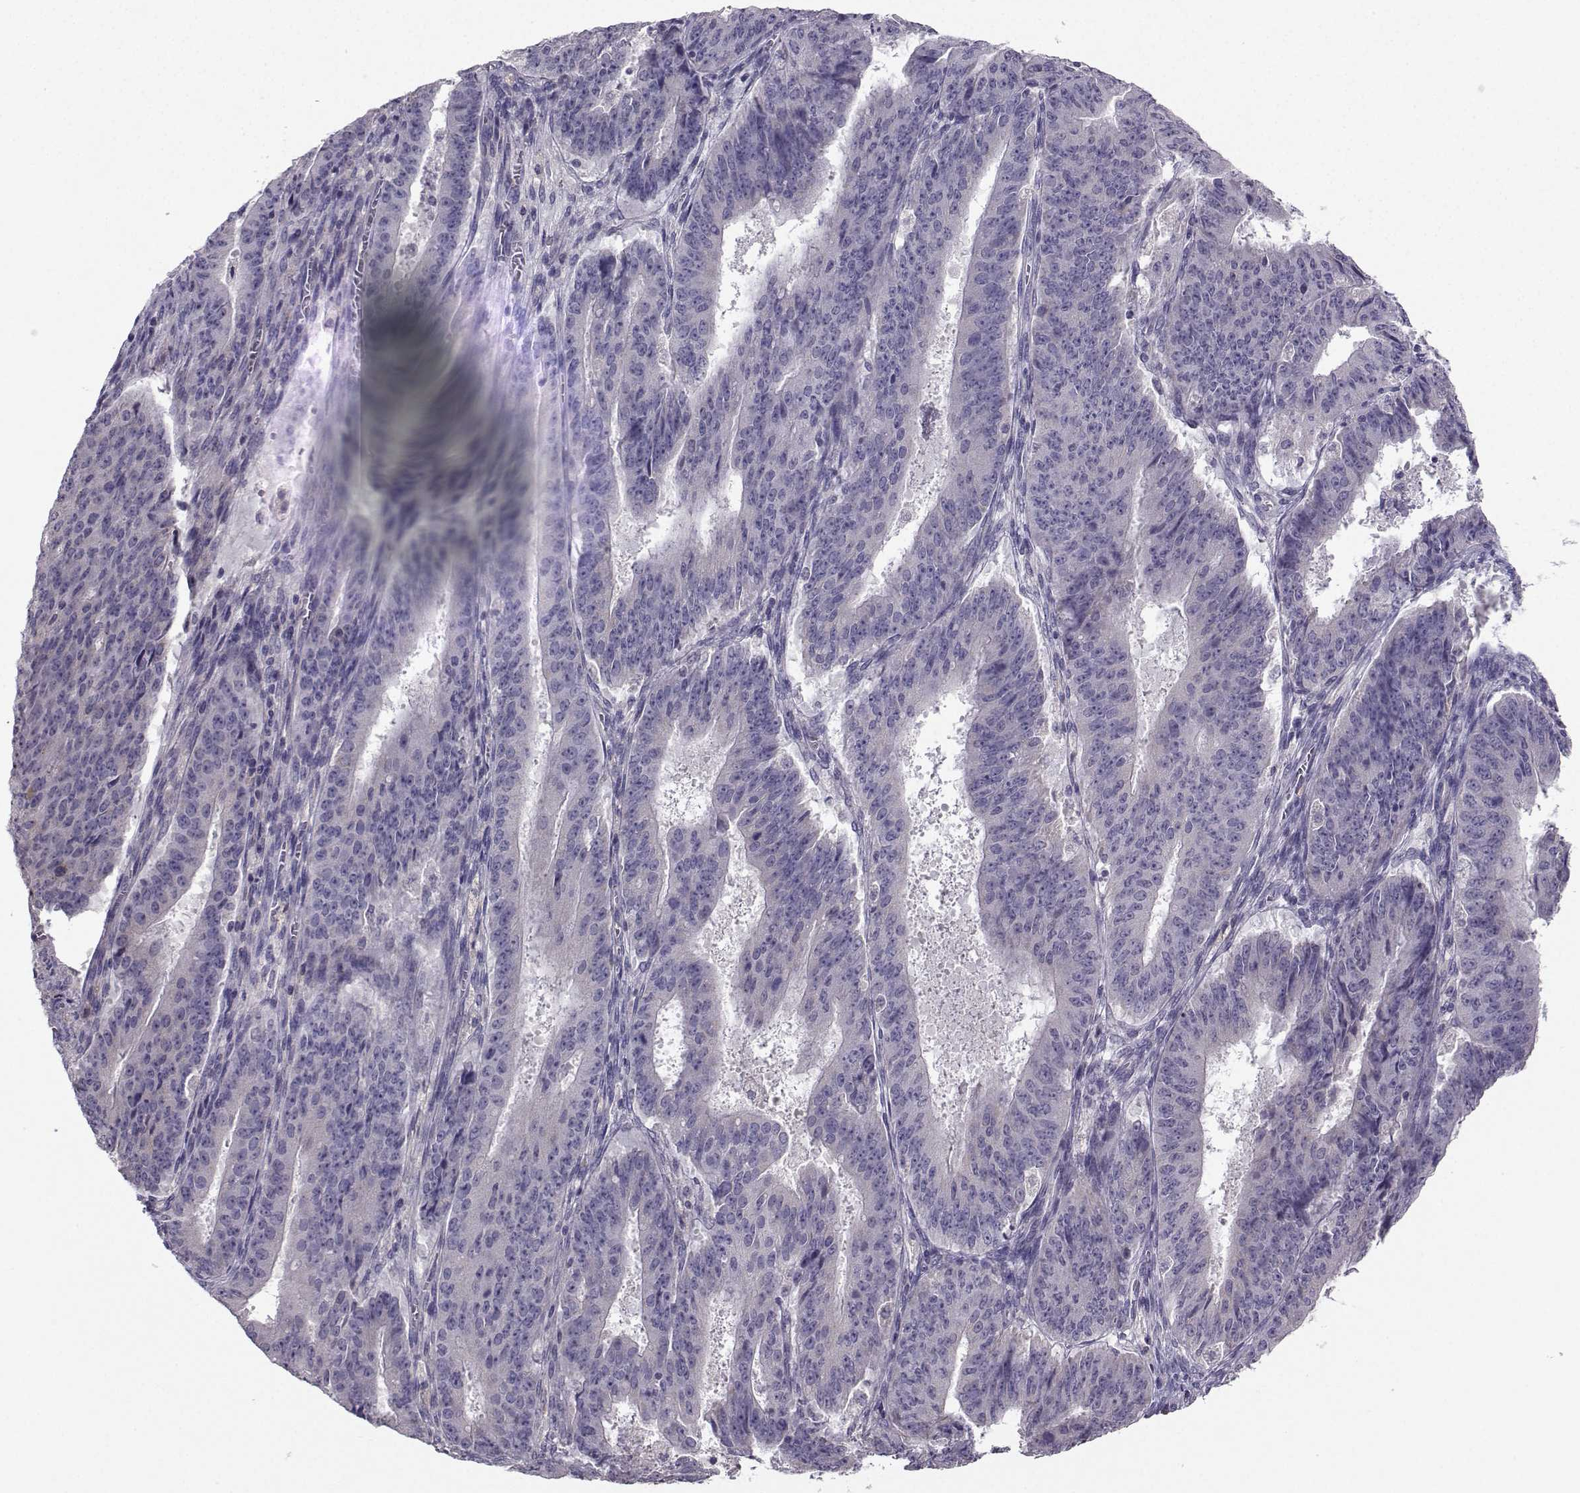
{"staining": {"intensity": "negative", "quantity": "none", "location": "none"}, "tissue": "ovarian cancer", "cell_type": "Tumor cells", "image_type": "cancer", "snomed": [{"axis": "morphology", "description": "Carcinoma, endometroid"}, {"axis": "topography", "description": "Ovary"}], "caption": "Tumor cells show no significant protein positivity in endometroid carcinoma (ovarian).", "gene": "FCAMR", "patient": {"sex": "female", "age": 42}}